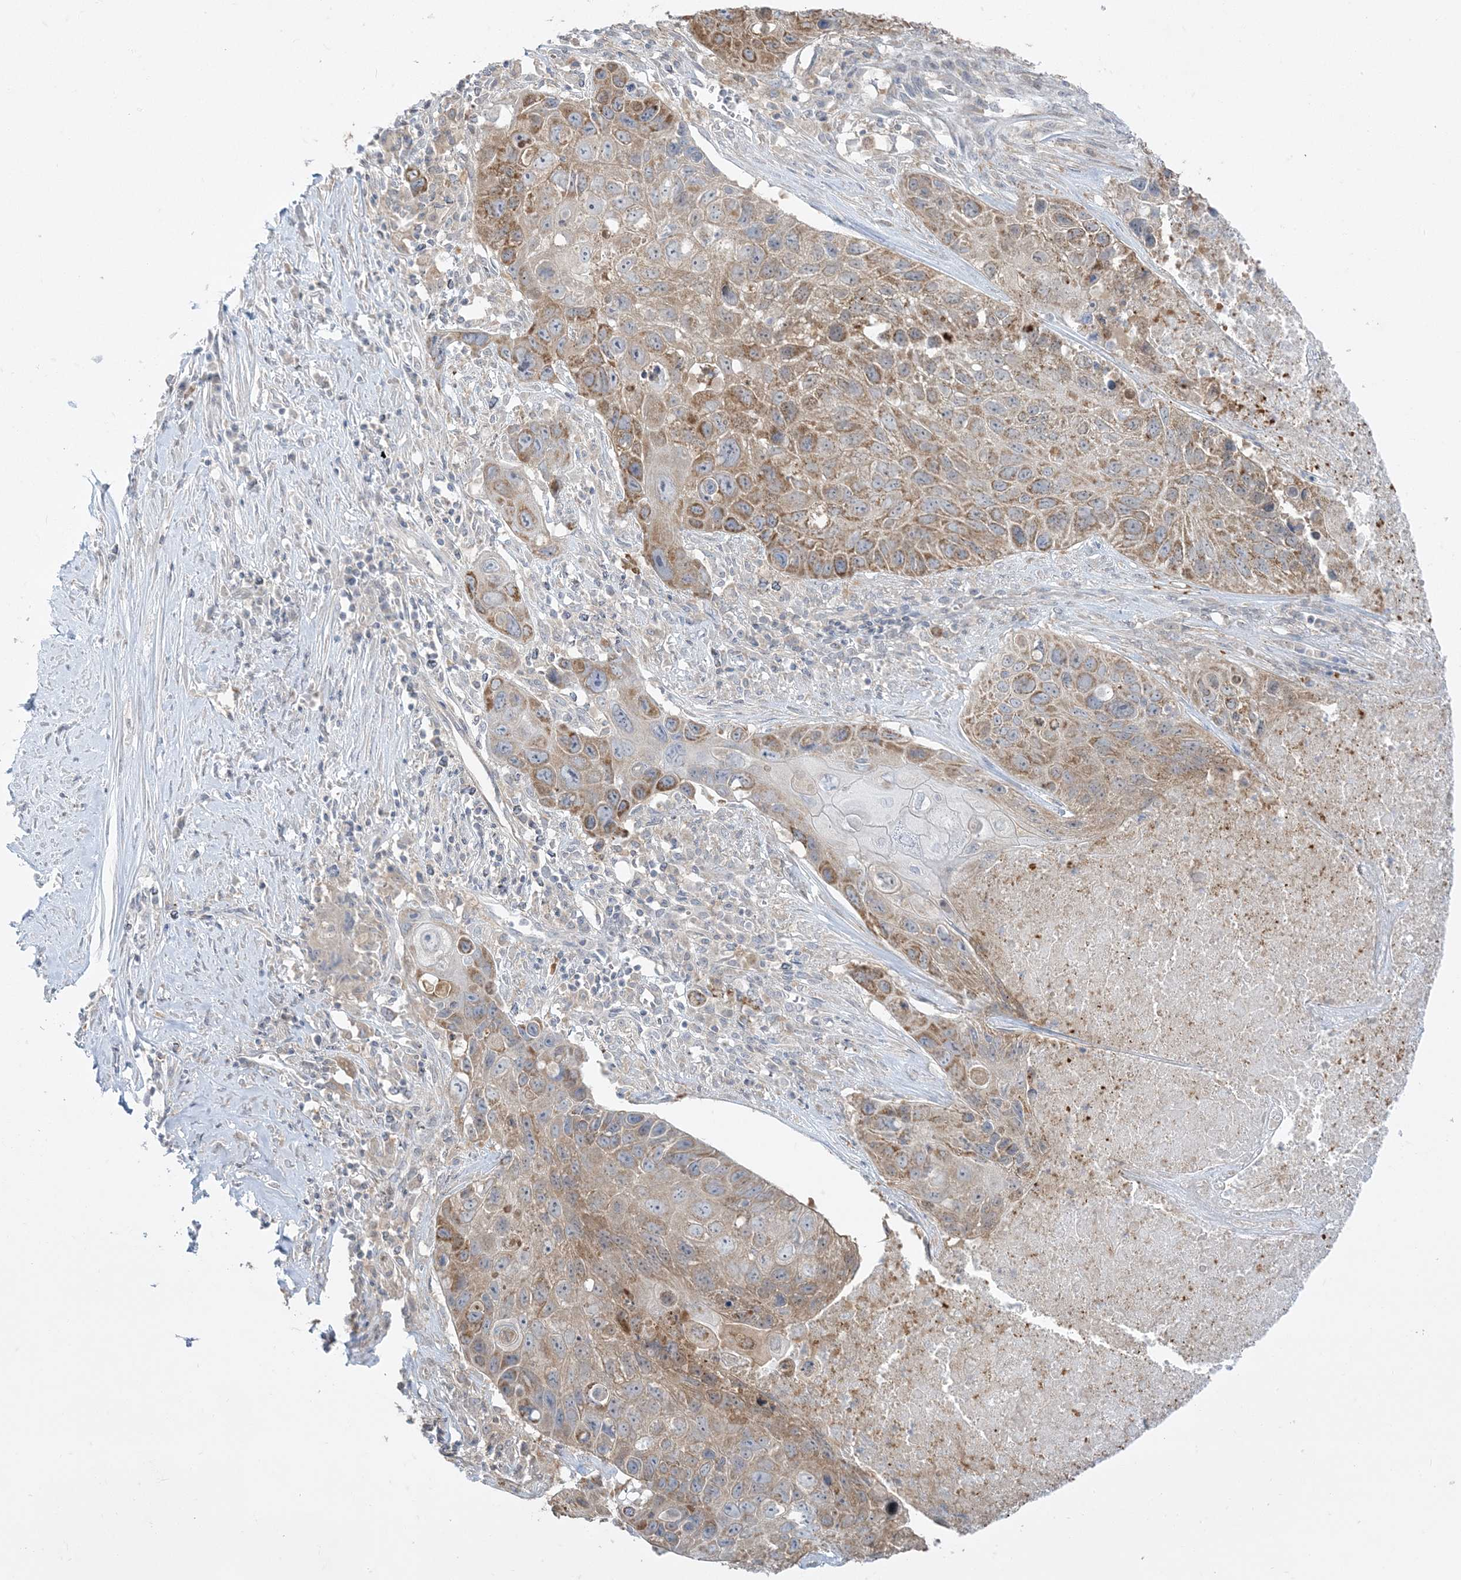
{"staining": {"intensity": "moderate", "quantity": ">75%", "location": "cytoplasmic/membranous"}, "tissue": "lung cancer", "cell_type": "Tumor cells", "image_type": "cancer", "snomed": [{"axis": "morphology", "description": "Squamous cell carcinoma, NOS"}, {"axis": "topography", "description": "Lung"}], "caption": "This photomicrograph displays lung cancer stained with immunohistochemistry (IHC) to label a protein in brown. The cytoplasmic/membranous of tumor cells show moderate positivity for the protein. Nuclei are counter-stained blue.", "gene": "ZC3H6", "patient": {"sex": "male", "age": 61}}